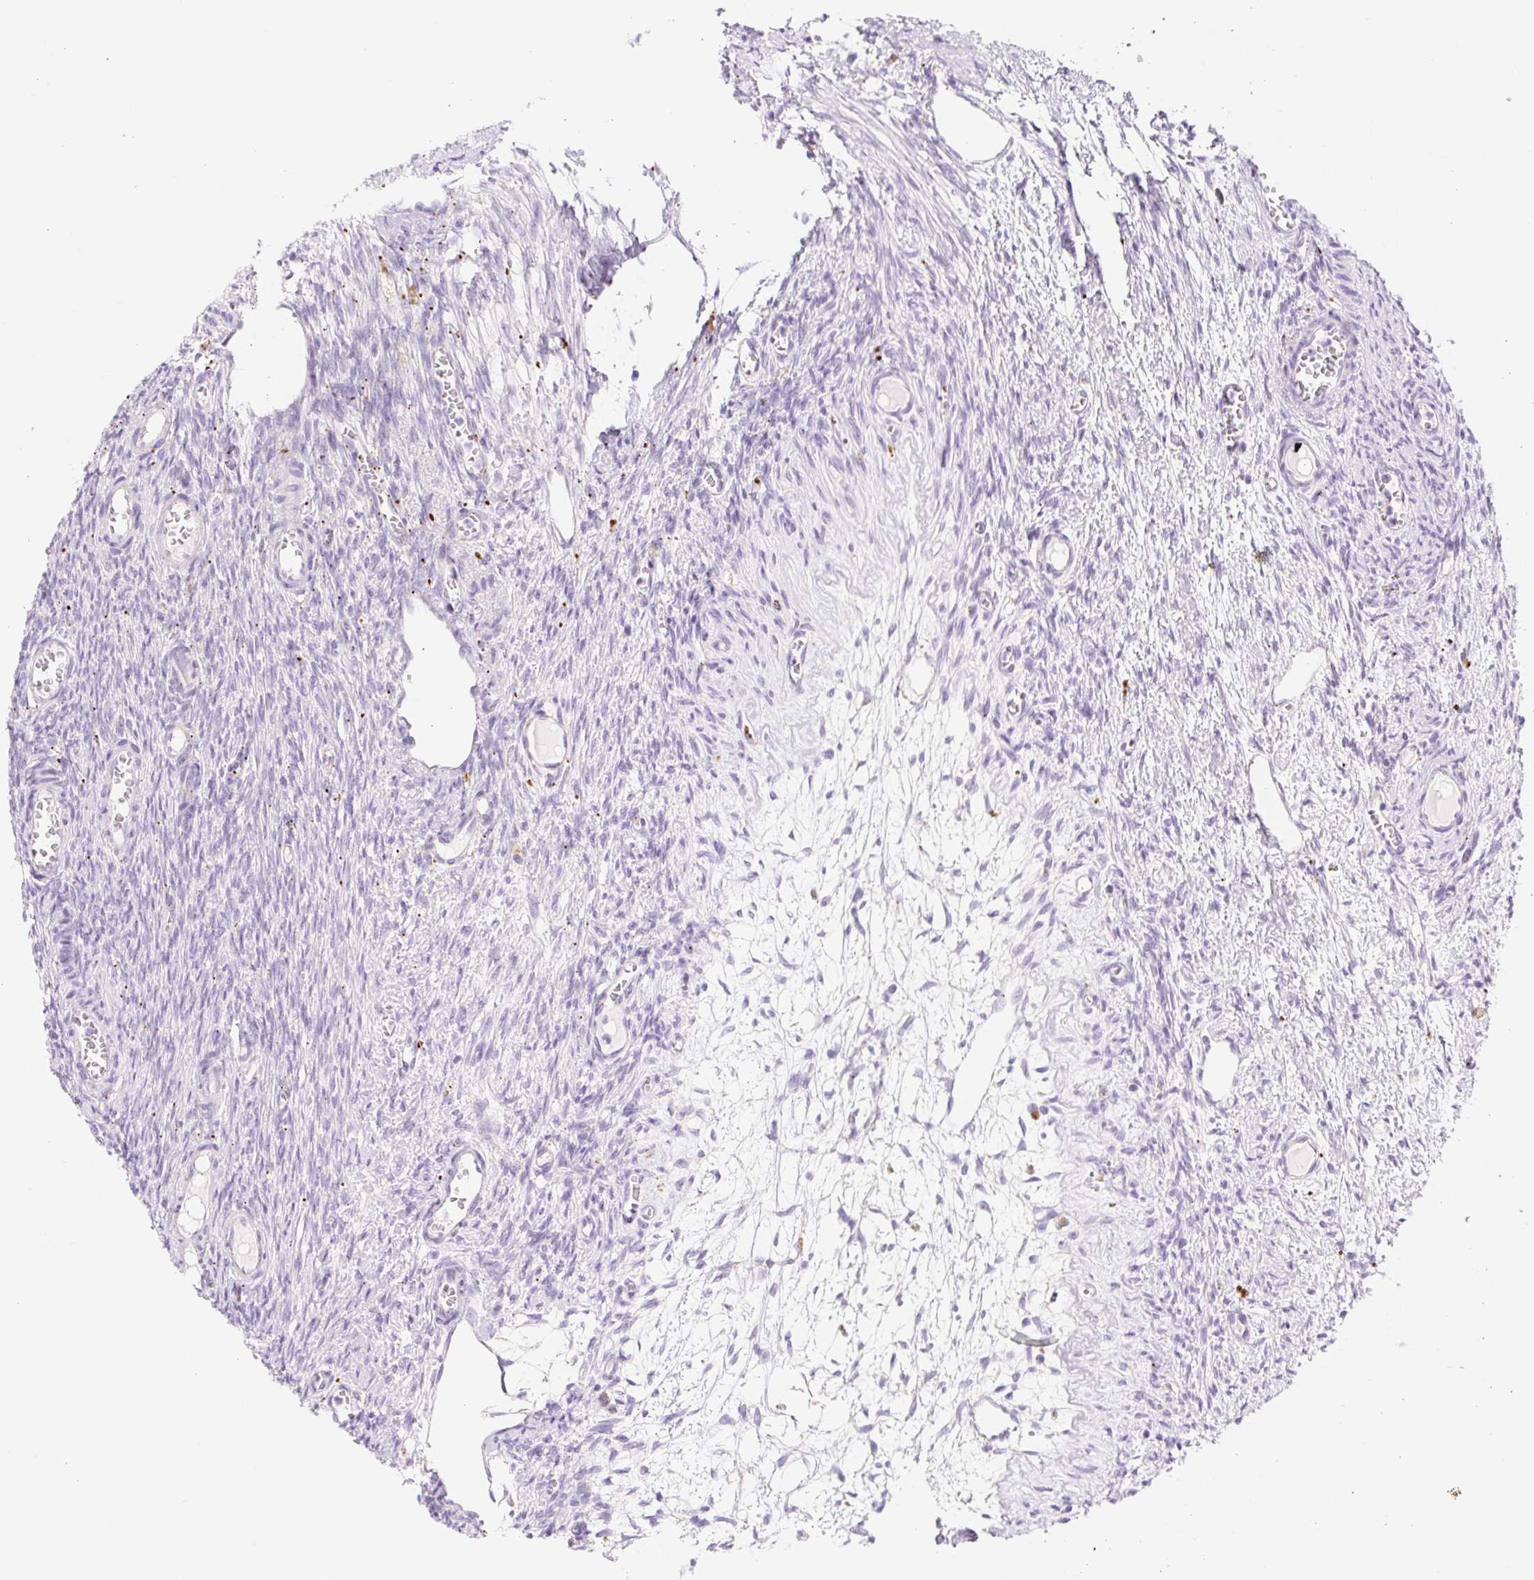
{"staining": {"intensity": "negative", "quantity": "none", "location": "none"}, "tissue": "ovary", "cell_type": "Ovarian stroma cells", "image_type": "normal", "snomed": [{"axis": "morphology", "description": "Normal tissue, NOS"}, {"axis": "topography", "description": "Ovary"}], "caption": "Immunohistochemical staining of normal human ovary displays no significant expression in ovarian stroma cells. (DAB immunohistochemistry (IHC) visualized using brightfield microscopy, high magnification).", "gene": "CLEC3A", "patient": {"sex": "female", "age": 44}}